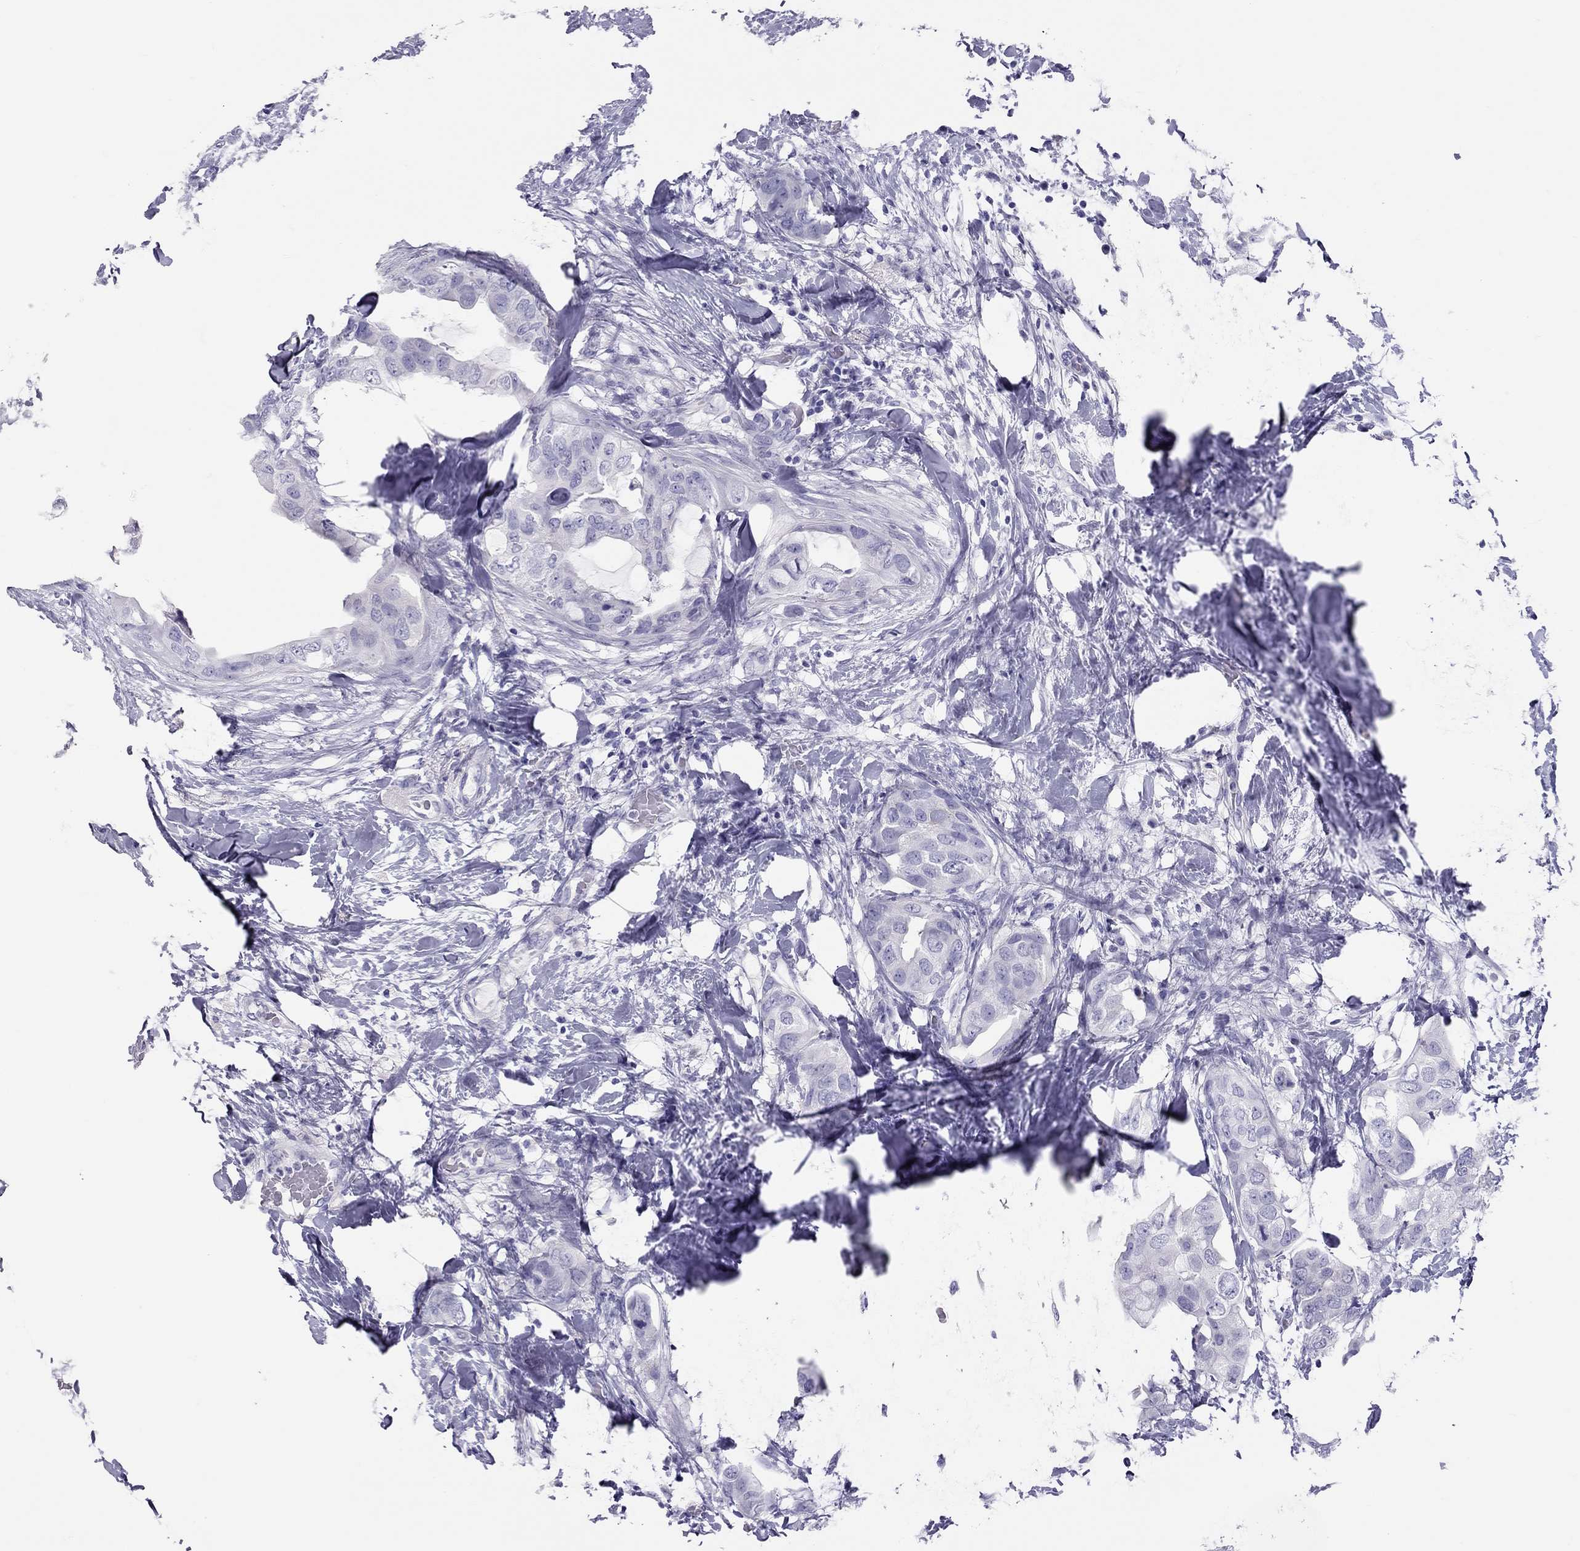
{"staining": {"intensity": "negative", "quantity": "none", "location": "none"}, "tissue": "breast cancer", "cell_type": "Tumor cells", "image_type": "cancer", "snomed": [{"axis": "morphology", "description": "Normal tissue, NOS"}, {"axis": "morphology", "description": "Duct carcinoma"}, {"axis": "topography", "description": "Breast"}], "caption": "Histopathology image shows no significant protein expression in tumor cells of breast intraductal carcinoma. (DAB immunohistochemistry, high magnification).", "gene": "PSMB11", "patient": {"sex": "female", "age": 40}}